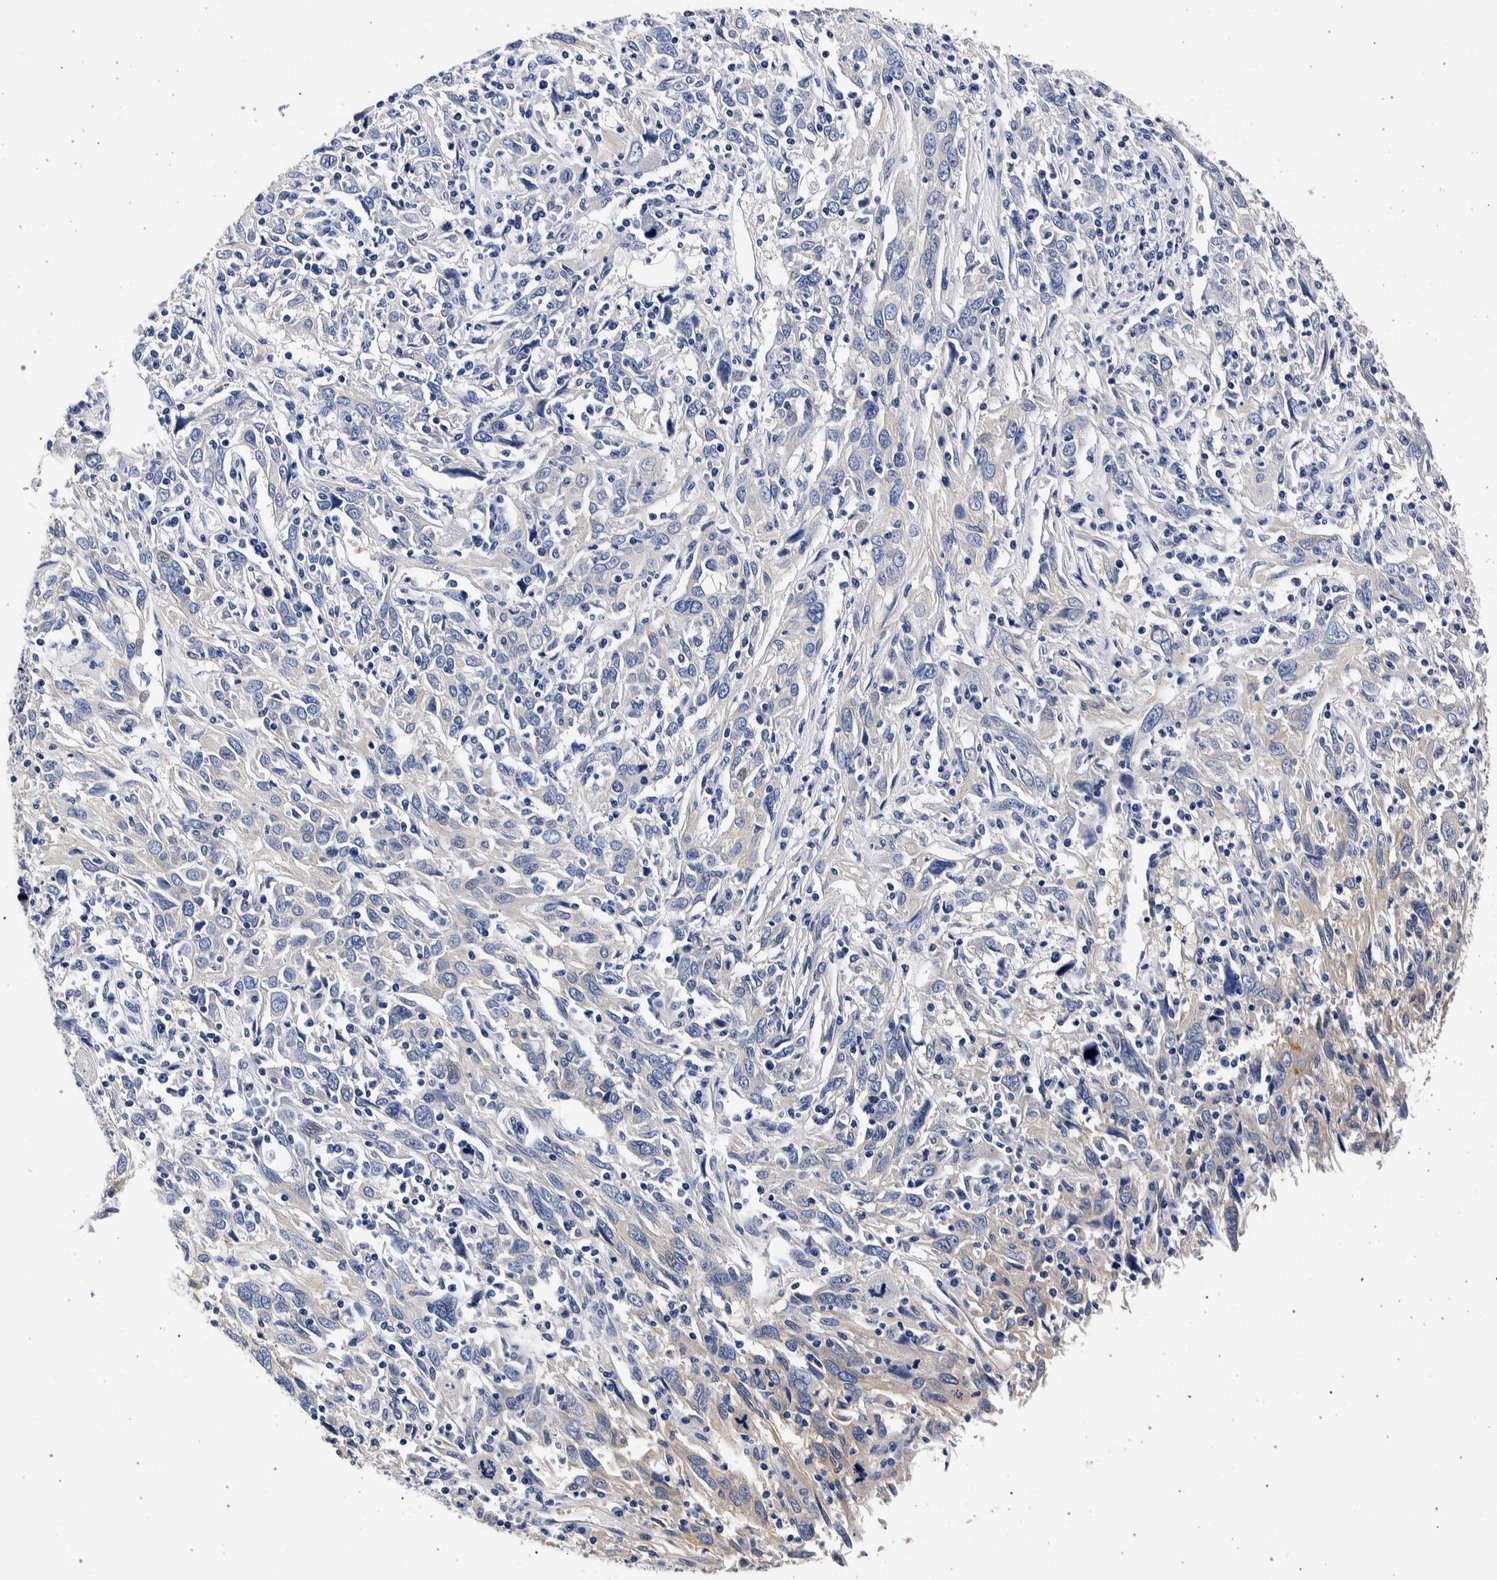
{"staining": {"intensity": "negative", "quantity": "none", "location": "none"}, "tissue": "cervical cancer", "cell_type": "Tumor cells", "image_type": "cancer", "snomed": [{"axis": "morphology", "description": "Squamous cell carcinoma, NOS"}, {"axis": "topography", "description": "Cervix"}], "caption": "This is an immunohistochemistry (IHC) photomicrograph of squamous cell carcinoma (cervical). There is no positivity in tumor cells.", "gene": "NIBAN2", "patient": {"sex": "female", "age": 46}}